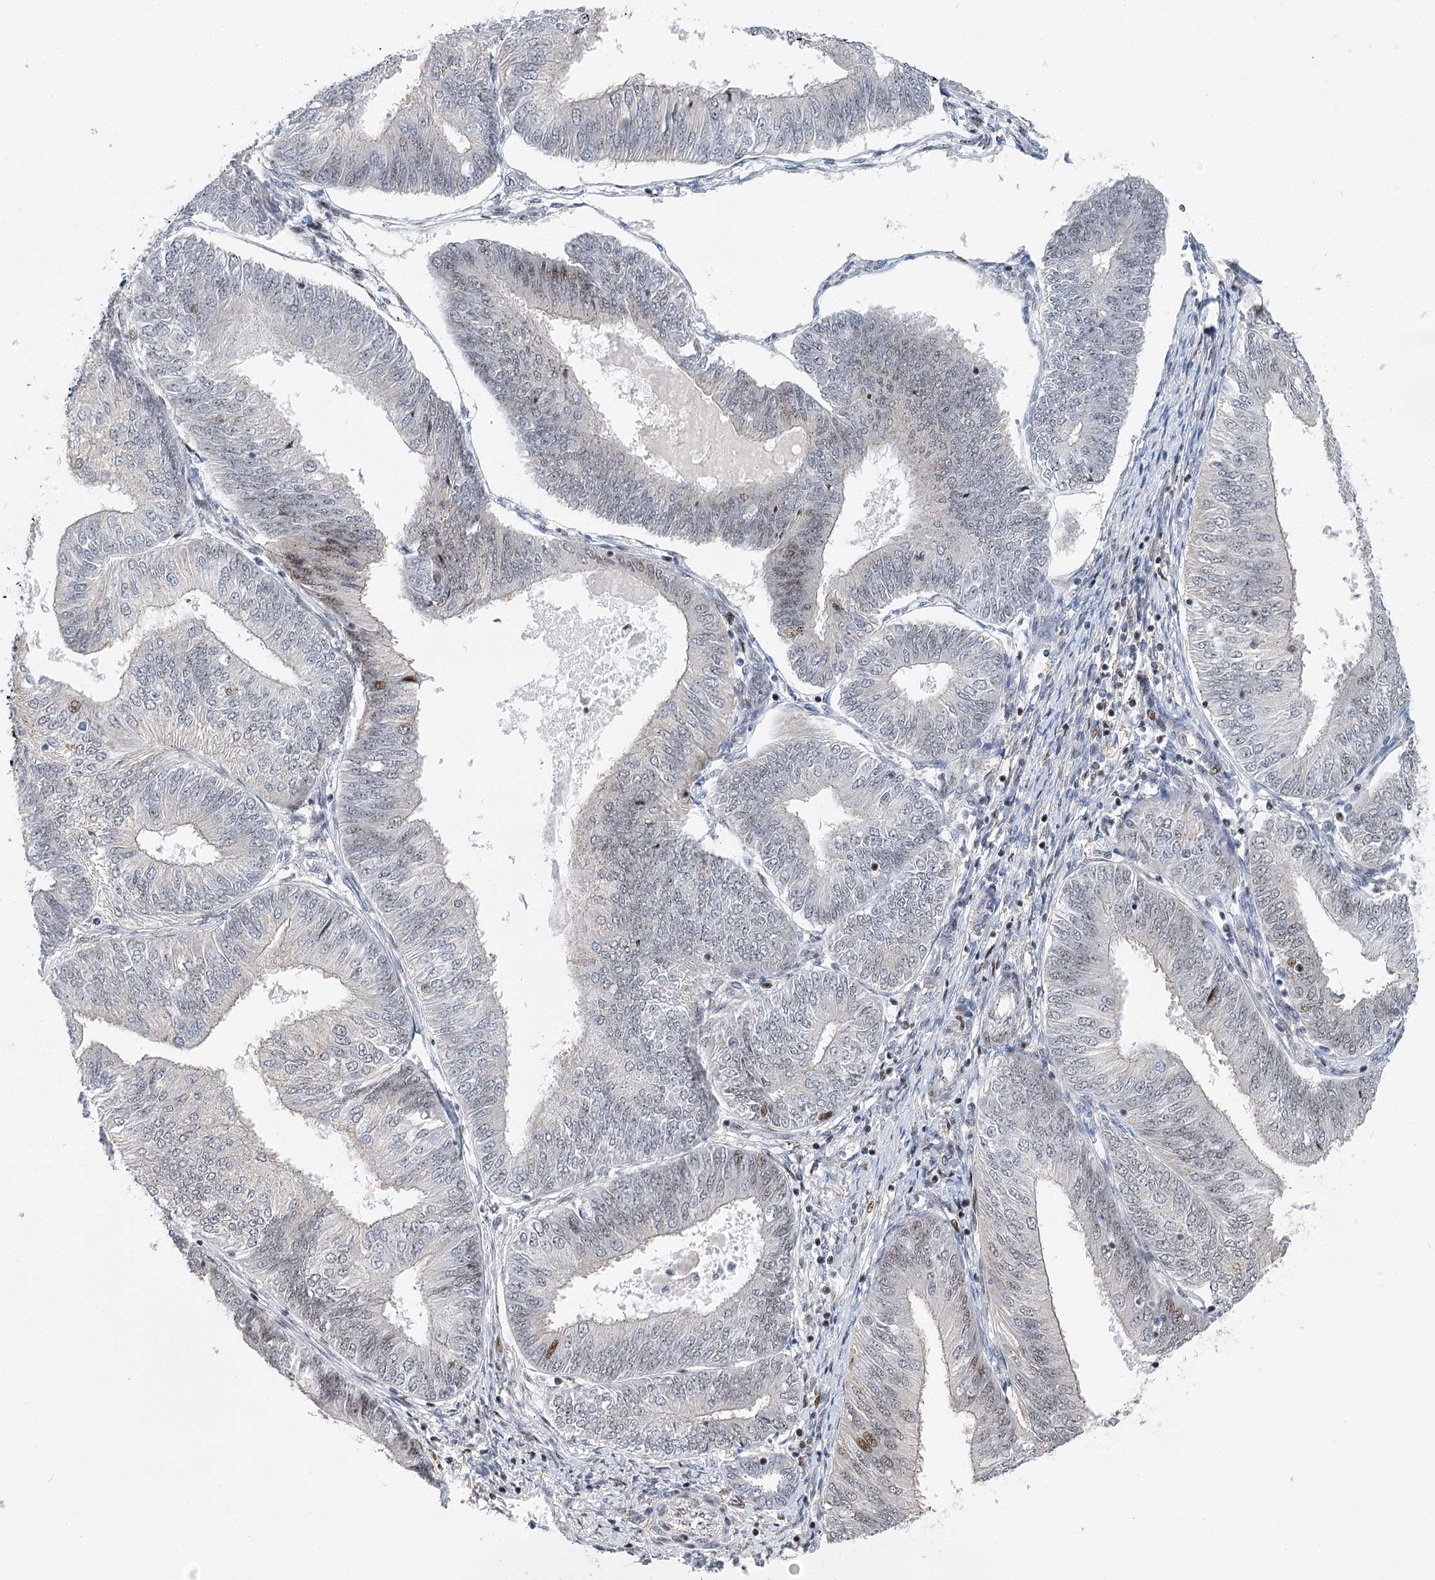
{"staining": {"intensity": "weak", "quantity": "25%-75%", "location": "nuclear"}, "tissue": "endometrial cancer", "cell_type": "Tumor cells", "image_type": "cancer", "snomed": [{"axis": "morphology", "description": "Adenocarcinoma, NOS"}, {"axis": "topography", "description": "Endometrium"}], "caption": "Protein staining of endometrial cancer tissue reveals weak nuclear positivity in approximately 25%-75% of tumor cells. The staining is performed using DAB brown chromogen to label protein expression. The nuclei are counter-stained blue using hematoxylin.", "gene": "CAMTA1", "patient": {"sex": "female", "age": 58}}